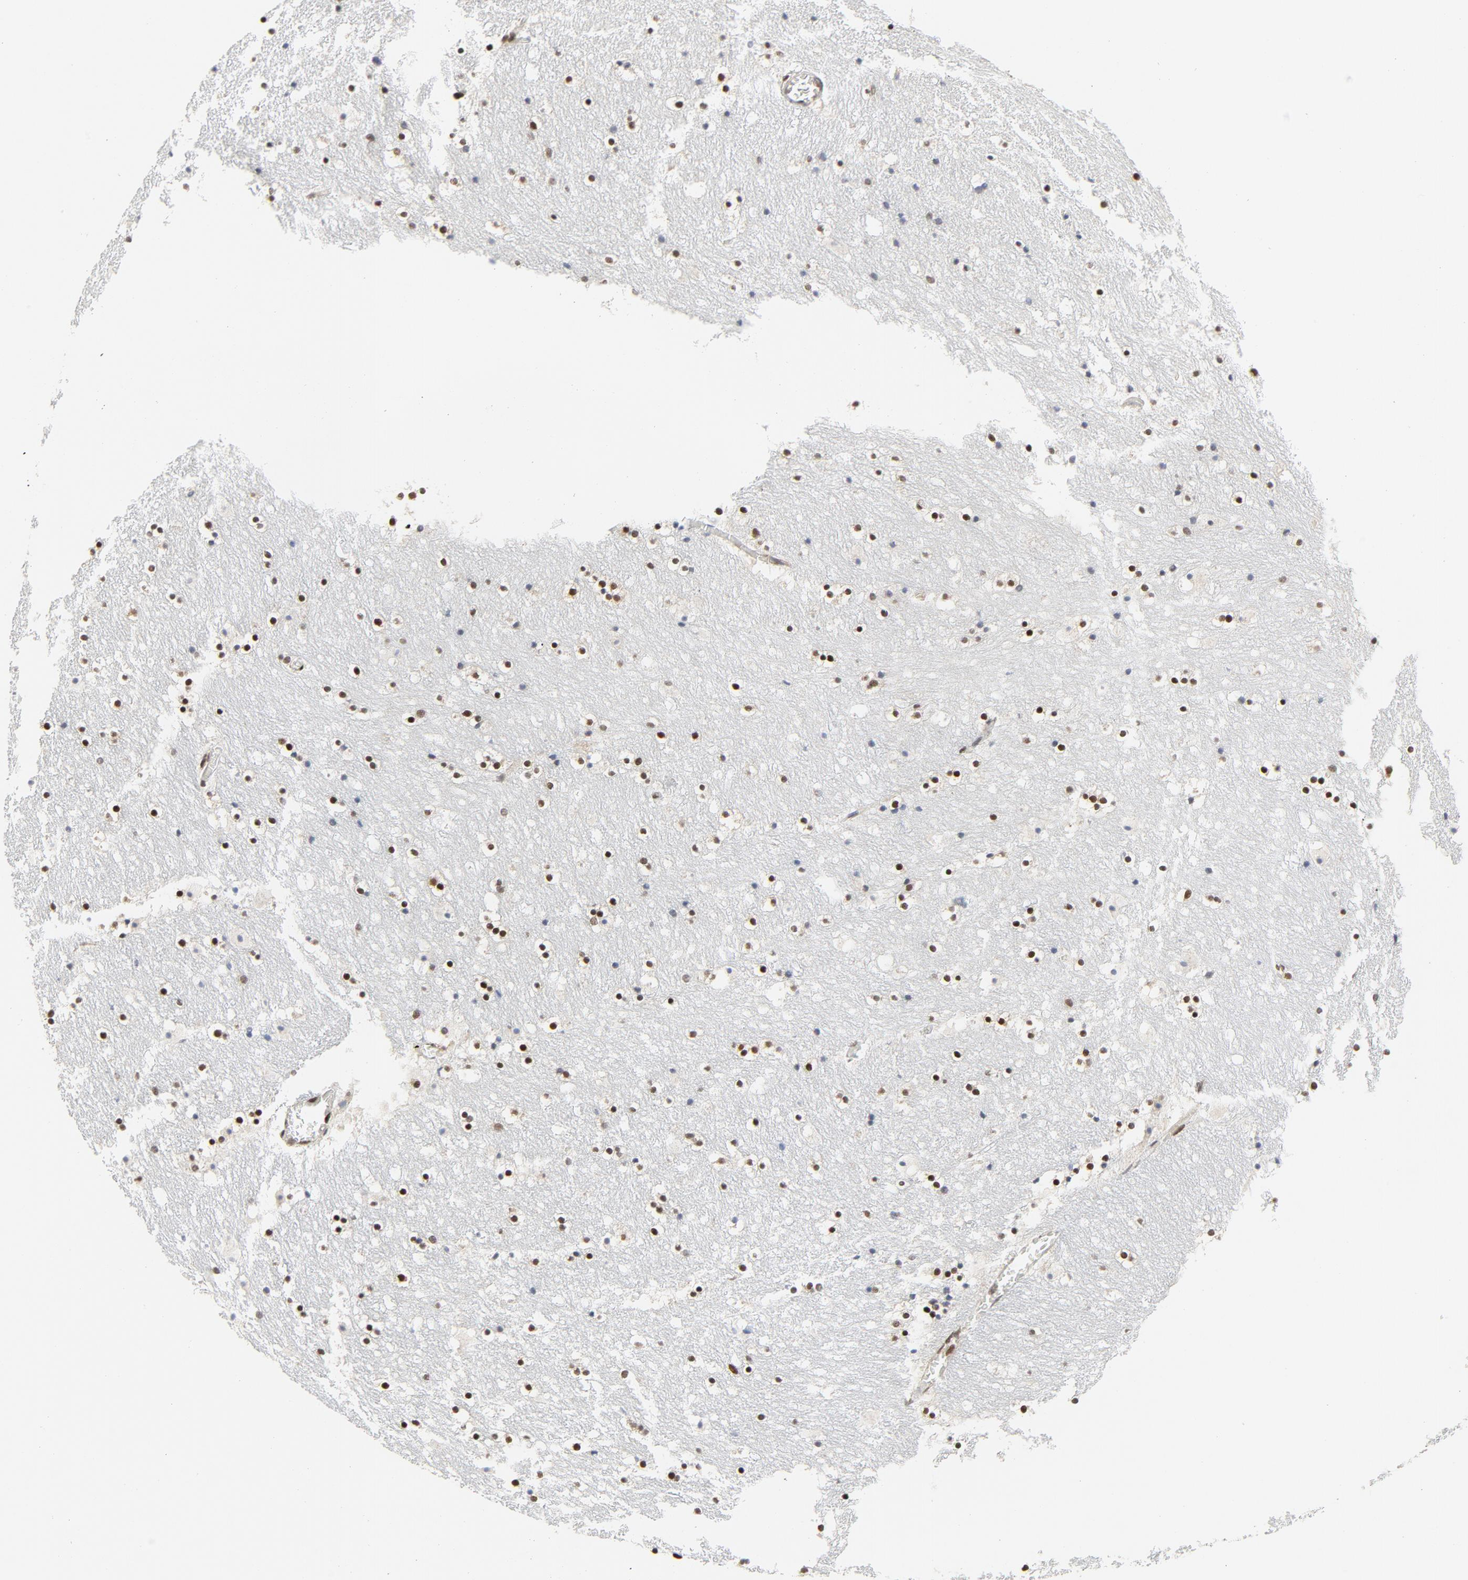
{"staining": {"intensity": "strong", "quantity": "25%-75%", "location": "nuclear"}, "tissue": "caudate", "cell_type": "Glial cells", "image_type": "normal", "snomed": [{"axis": "morphology", "description": "Normal tissue, NOS"}, {"axis": "topography", "description": "Lateral ventricle wall"}], "caption": "Unremarkable caudate was stained to show a protein in brown. There is high levels of strong nuclear positivity in approximately 25%-75% of glial cells. (IHC, brightfield microscopy, high magnification).", "gene": "ERCC1", "patient": {"sex": "male", "age": 45}}